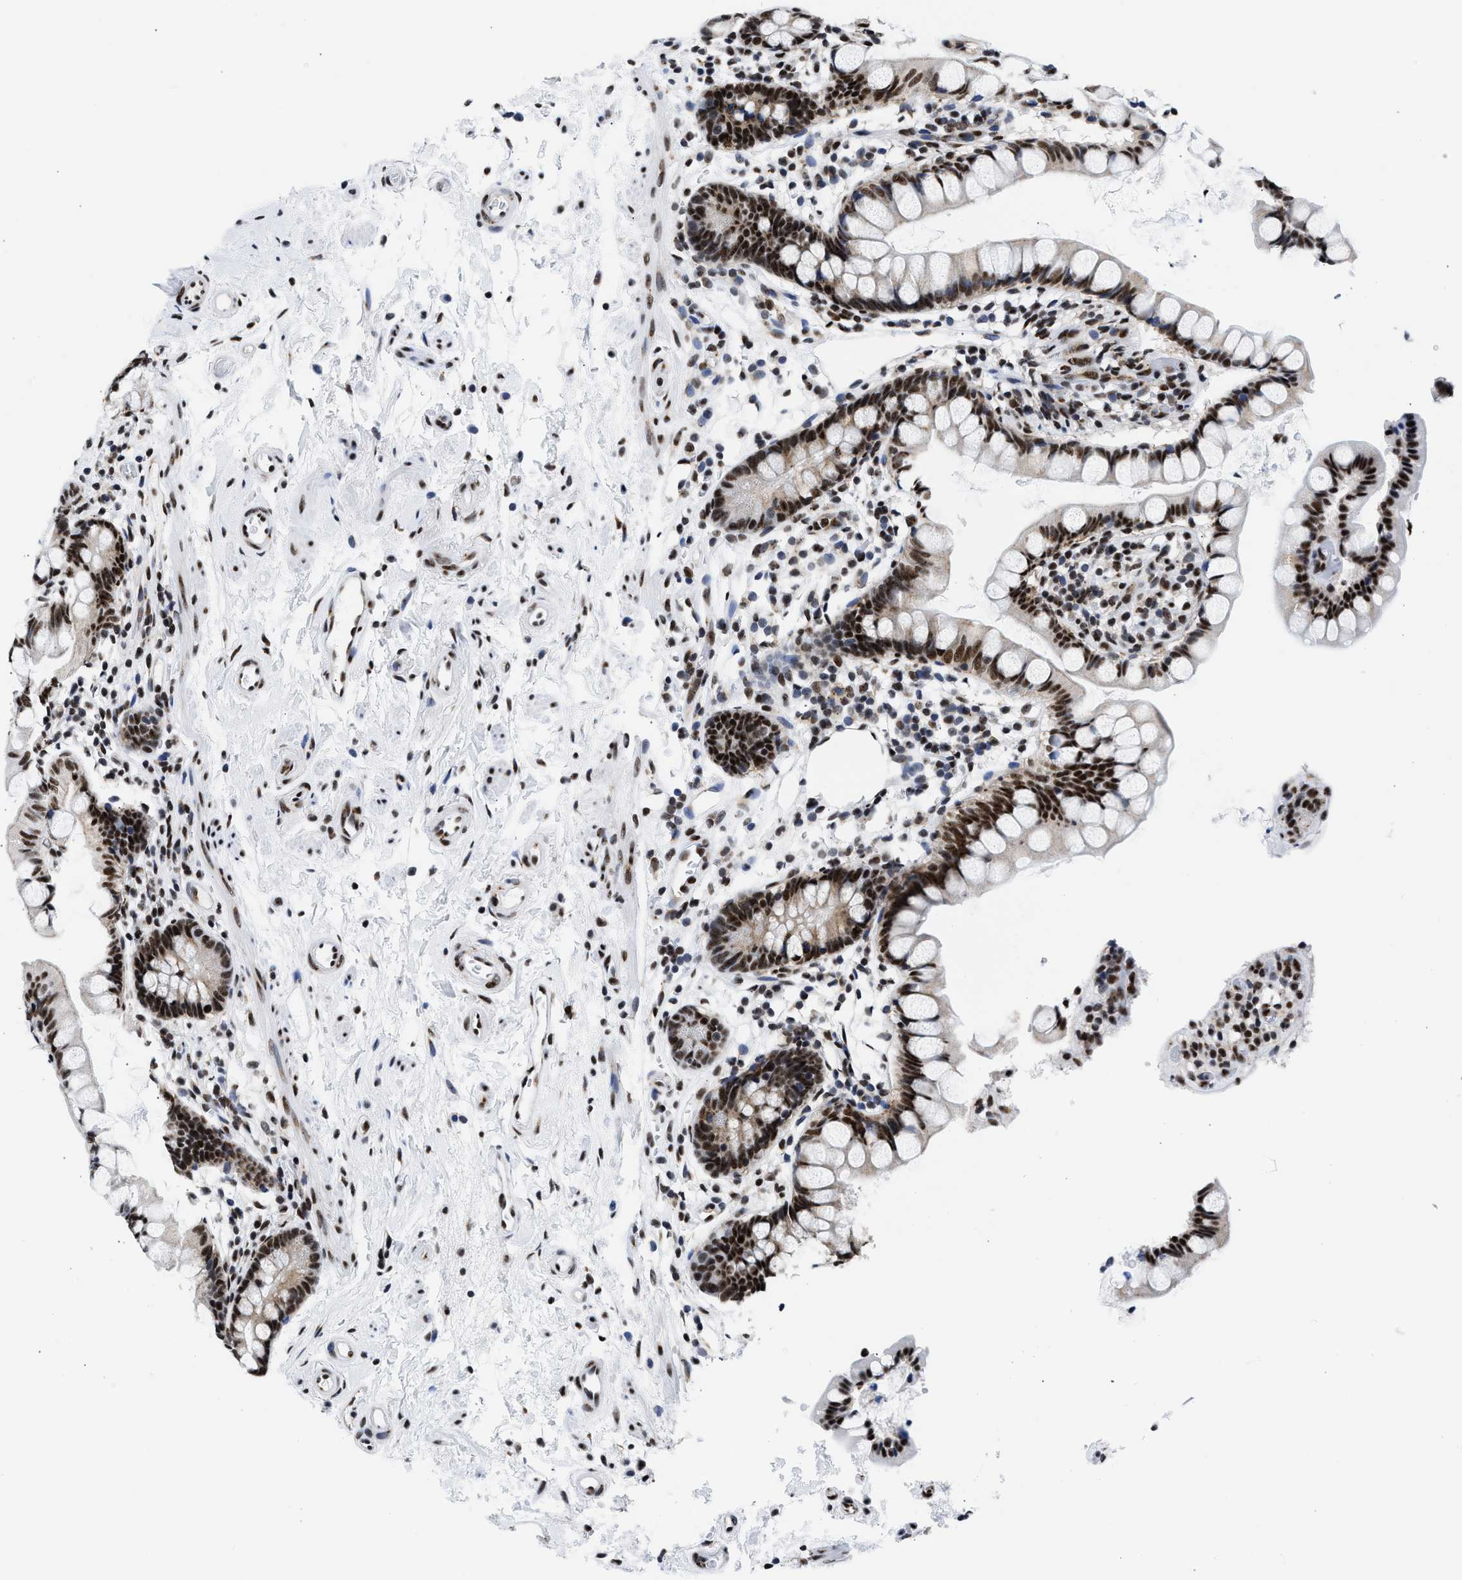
{"staining": {"intensity": "strong", "quantity": ">75%", "location": "nuclear"}, "tissue": "small intestine", "cell_type": "Glandular cells", "image_type": "normal", "snomed": [{"axis": "morphology", "description": "Normal tissue, NOS"}, {"axis": "topography", "description": "Small intestine"}], "caption": "IHC of unremarkable small intestine displays high levels of strong nuclear expression in about >75% of glandular cells.", "gene": "RBM8A", "patient": {"sex": "female", "age": 84}}